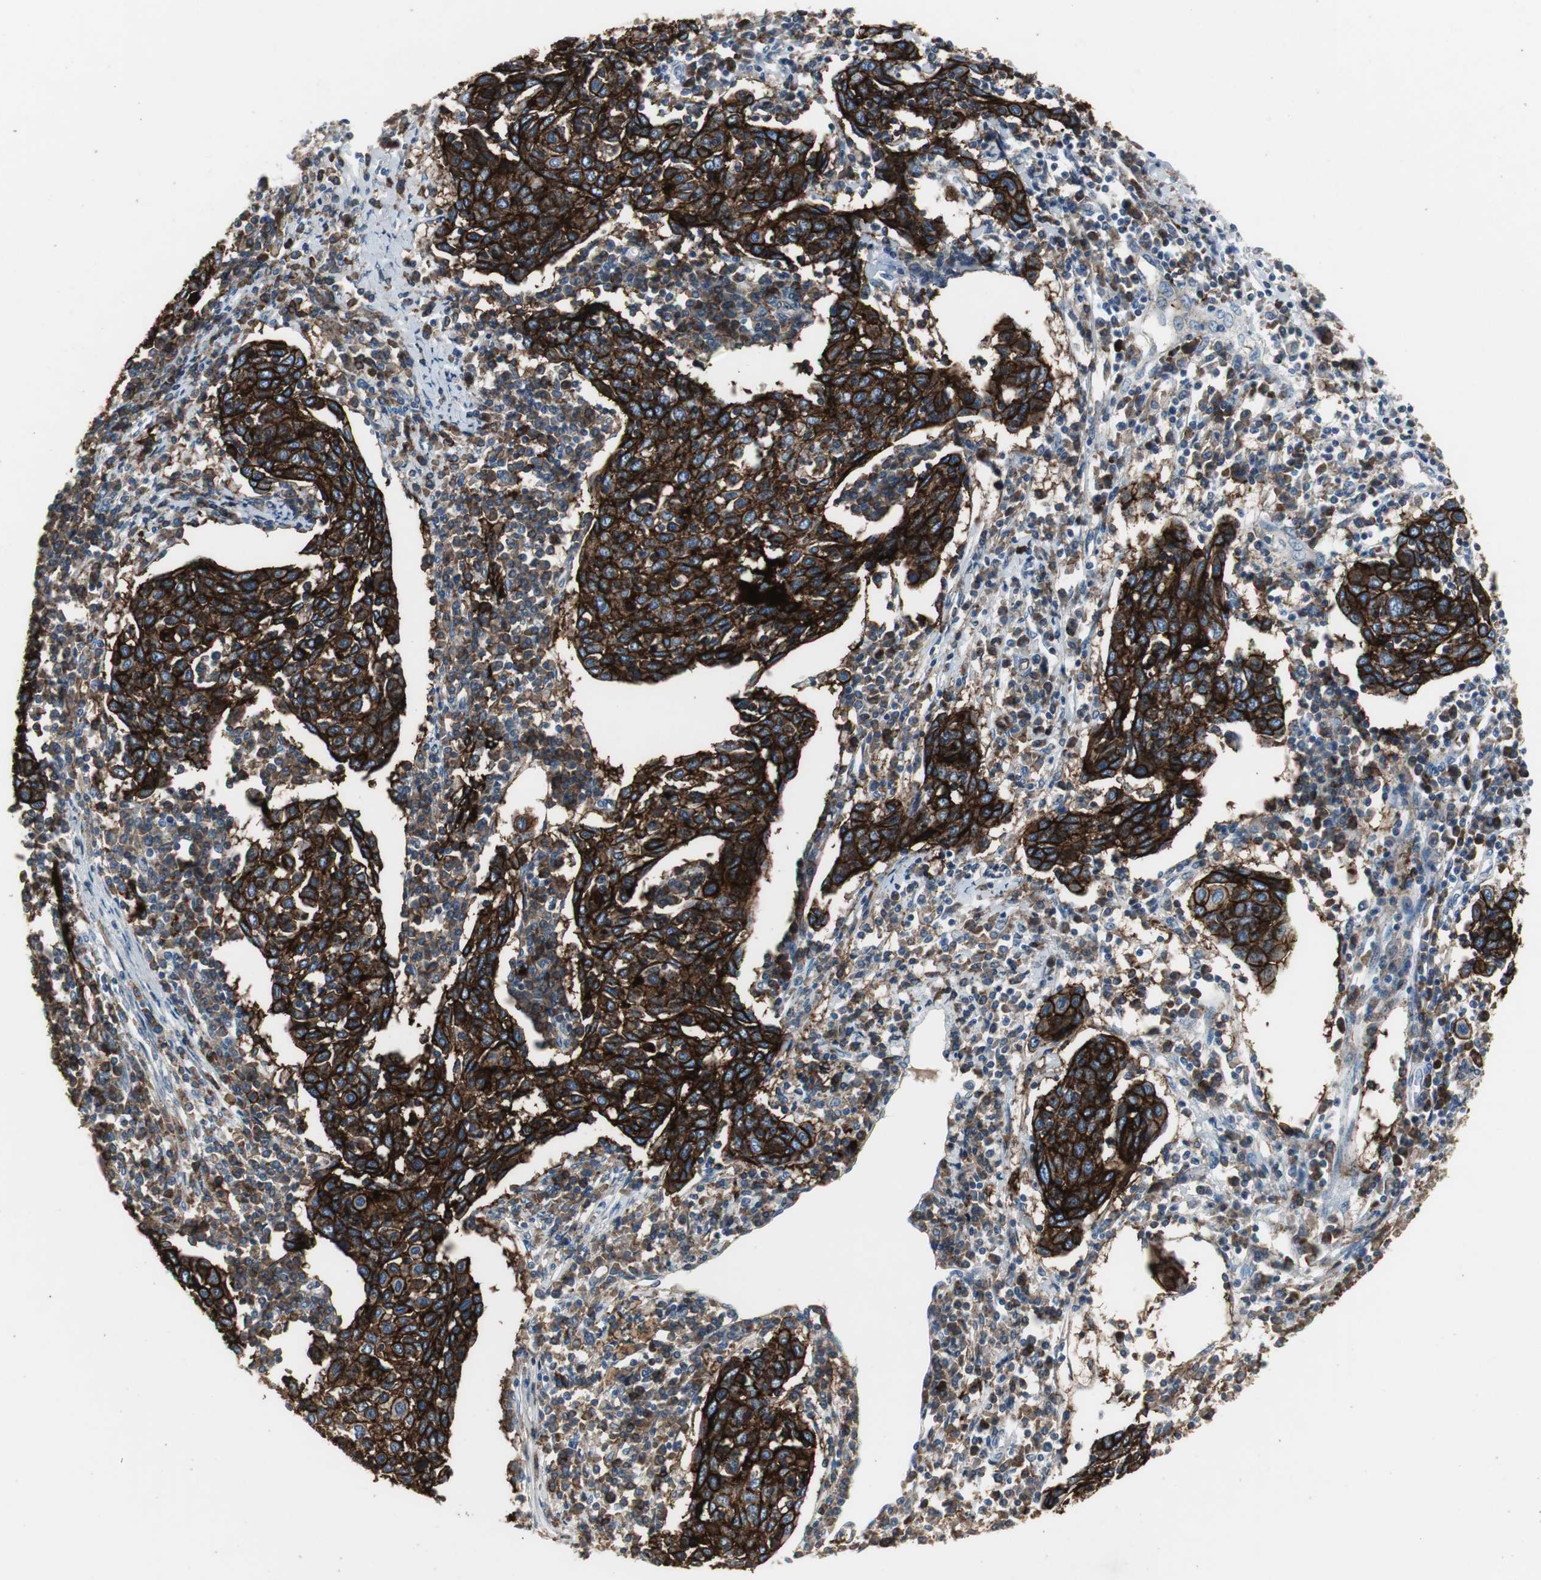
{"staining": {"intensity": "strong", "quantity": ">75%", "location": "cytoplasmic/membranous"}, "tissue": "cervical cancer", "cell_type": "Tumor cells", "image_type": "cancer", "snomed": [{"axis": "morphology", "description": "Squamous cell carcinoma, NOS"}, {"axis": "topography", "description": "Cervix"}], "caption": "Protein expression analysis of cervical cancer displays strong cytoplasmic/membranous staining in approximately >75% of tumor cells.", "gene": "F11R", "patient": {"sex": "female", "age": 40}}